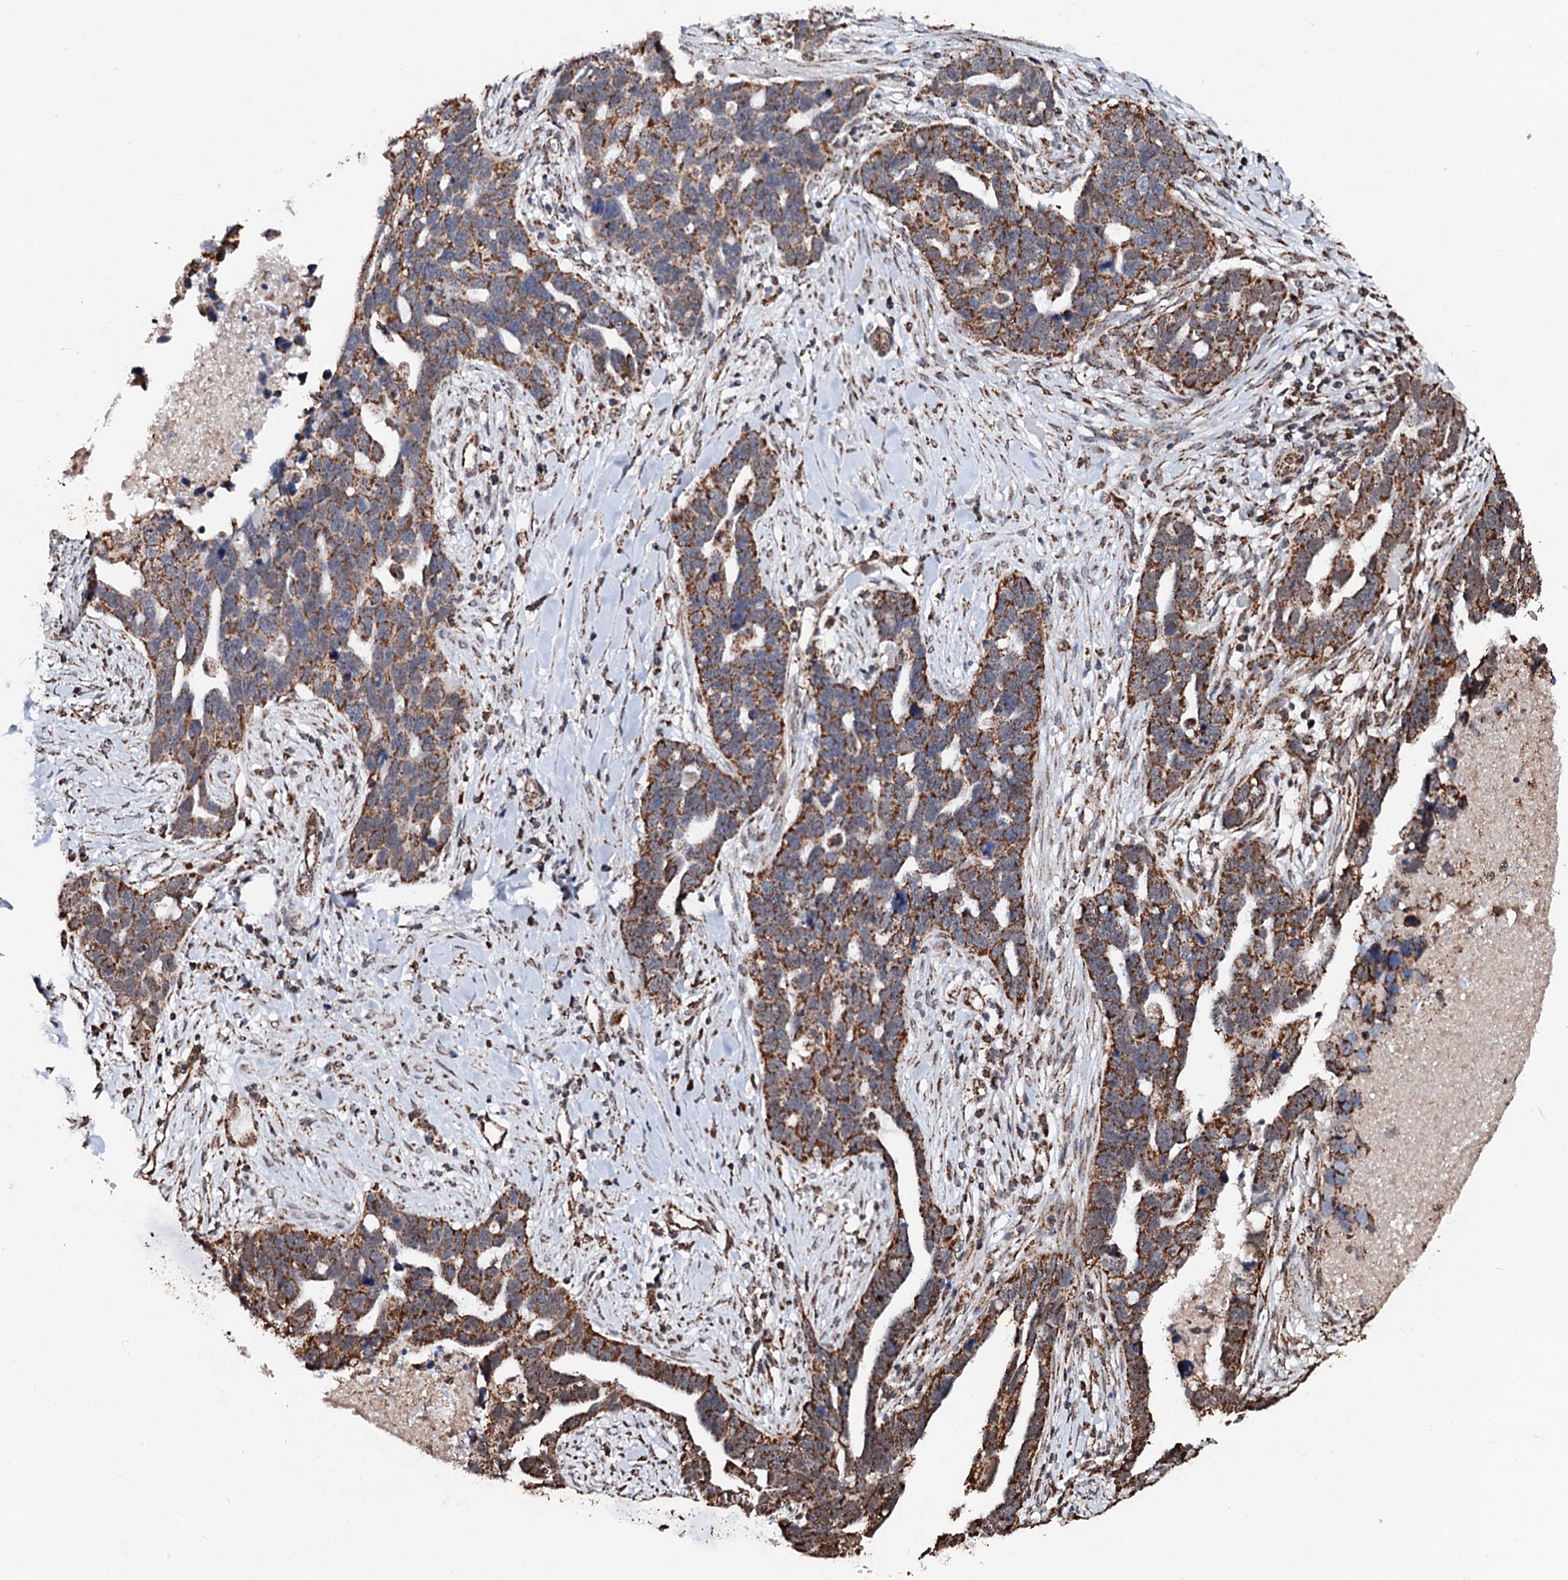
{"staining": {"intensity": "moderate", "quantity": ">75%", "location": "cytoplasmic/membranous"}, "tissue": "ovarian cancer", "cell_type": "Tumor cells", "image_type": "cancer", "snomed": [{"axis": "morphology", "description": "Cystadenocarcinoma, serous, NOS"}, {"axis": "topography", "description": "Ovary"}], "caption": "Immunohistochemistry (IHC) photomicrograph of neoplastic tissue: human serous cystadenocarcinoma (ovarian) stained using IHC exhibits medium levels of moderate protein expression localized specifically in the cytoplasmic/membranous of tumor cells, appearing as a cytoplasmic/membranous brown color.", "gene": "SECISBP2L", "patient": {"sex": "female", "age": 54}}